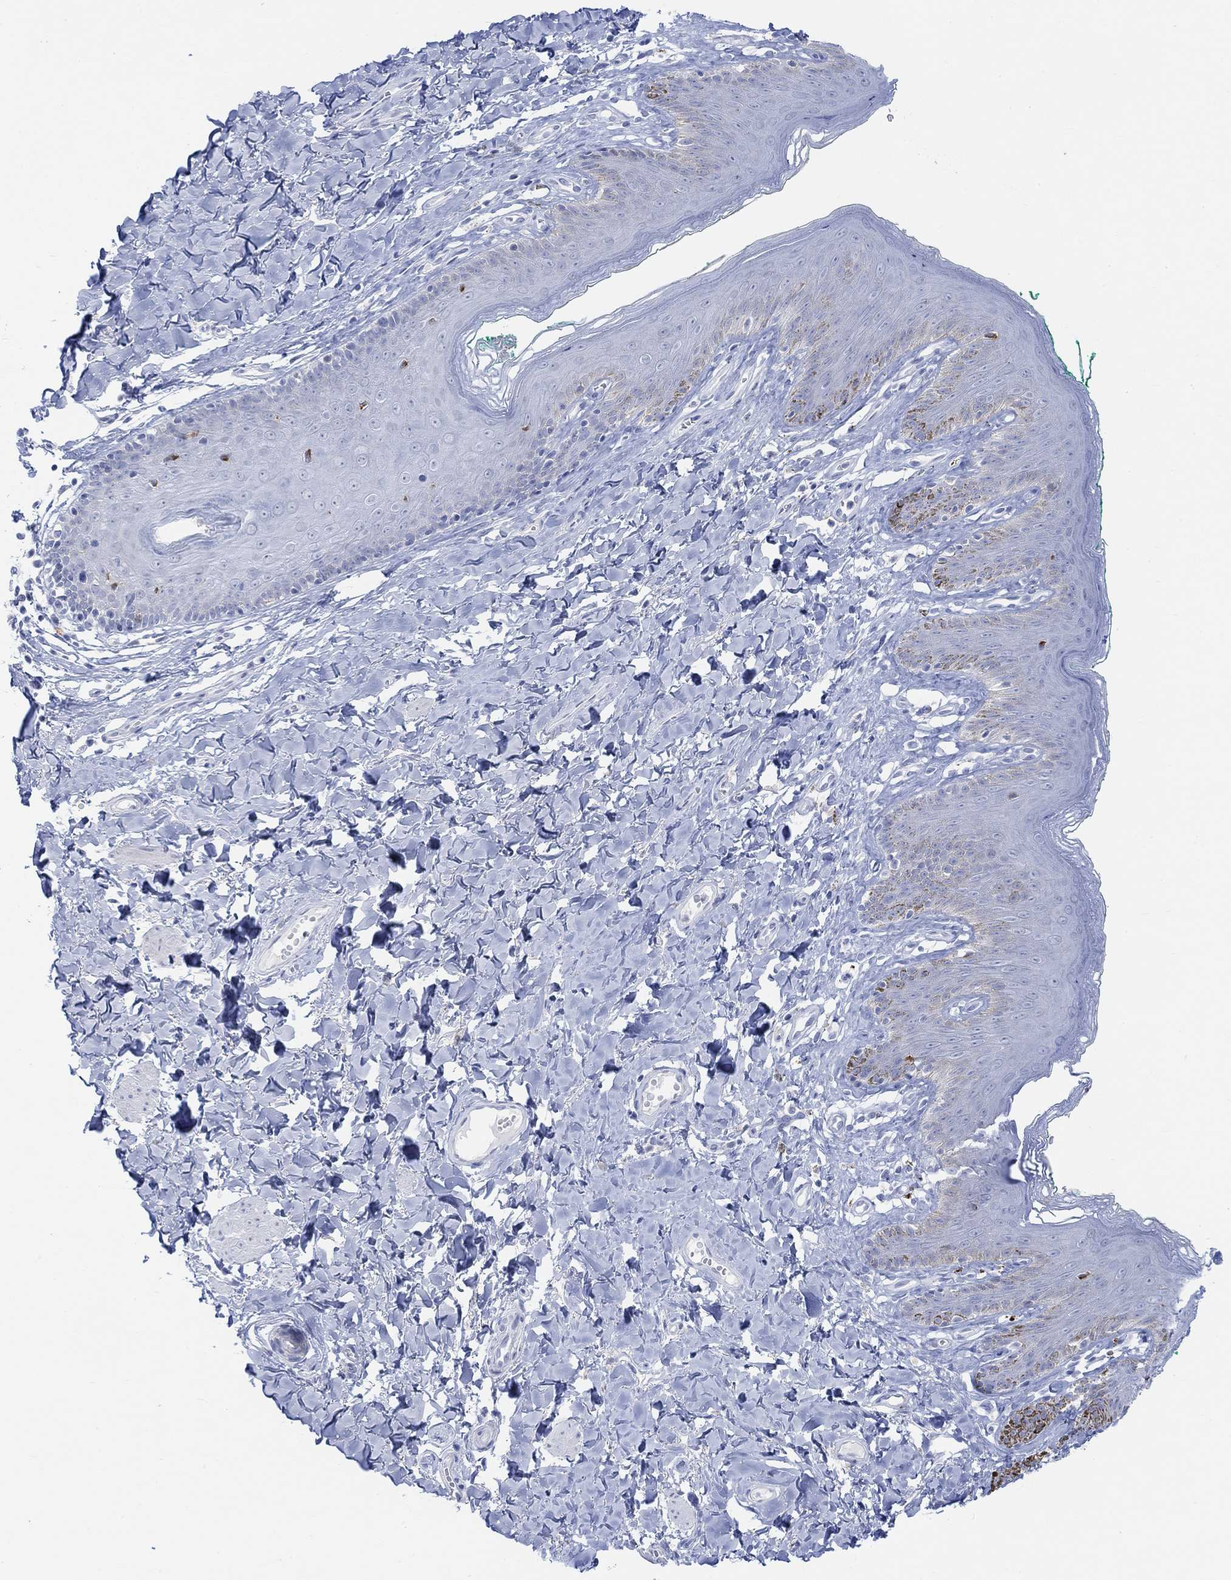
{"staining": {"intensity": "negative", "quantity": "none", "location": "none"}, "tissue": "skin", "cell_type": "Epidermal cells", "image_type": "normal", "snomed": [{"axis": "morphology", "description": "Normal tissue, NOS"}, {"axis": "topography", "description": "Vulva"}], "caption": "IHC image of normal human skin stained for a protein (brown), which demonstrates no positivity in epidermal cells.", "gene": "AK8", "patient": {"sex": "female", "age": 66}}